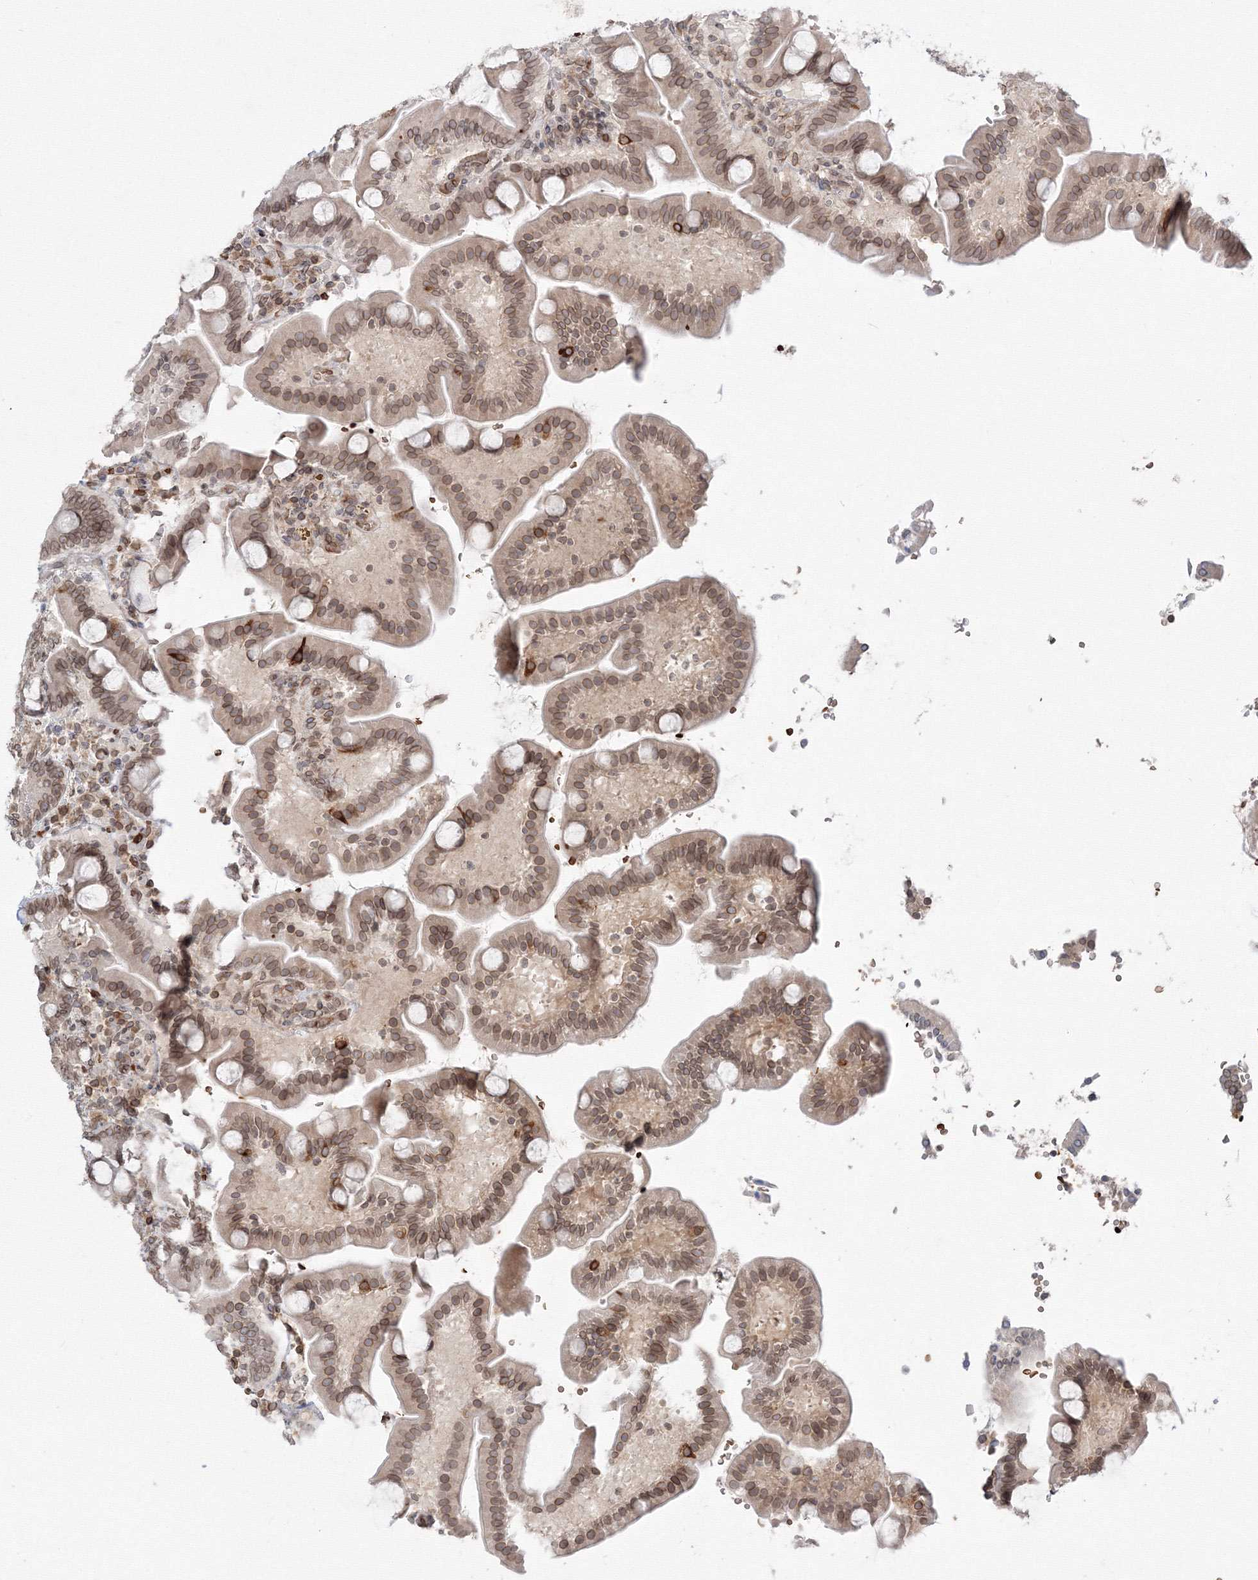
{"staining": {"intensity": "moderate", "quantity": ">75%", "location": "cytoplasmic/membranous,nuclear"}, "tissue": "duodenum", "cell_type": "Glandular cells", "image_type": "normal", "snomed": [{"axis": "morphology", "description": "Normal tissue, NOS"}, {"axis": "topography", "description": "Duodenum"}], "caption": "Immunohistochemical staining of unremarkable human duodenum exhibits >75% levels of moderate cytoplasmic/membranous,nuclear protein staining in approximately >75% of glandular cells.", "gene": "DNAJB2", "patient": {"sex": "male", "age": 55}}